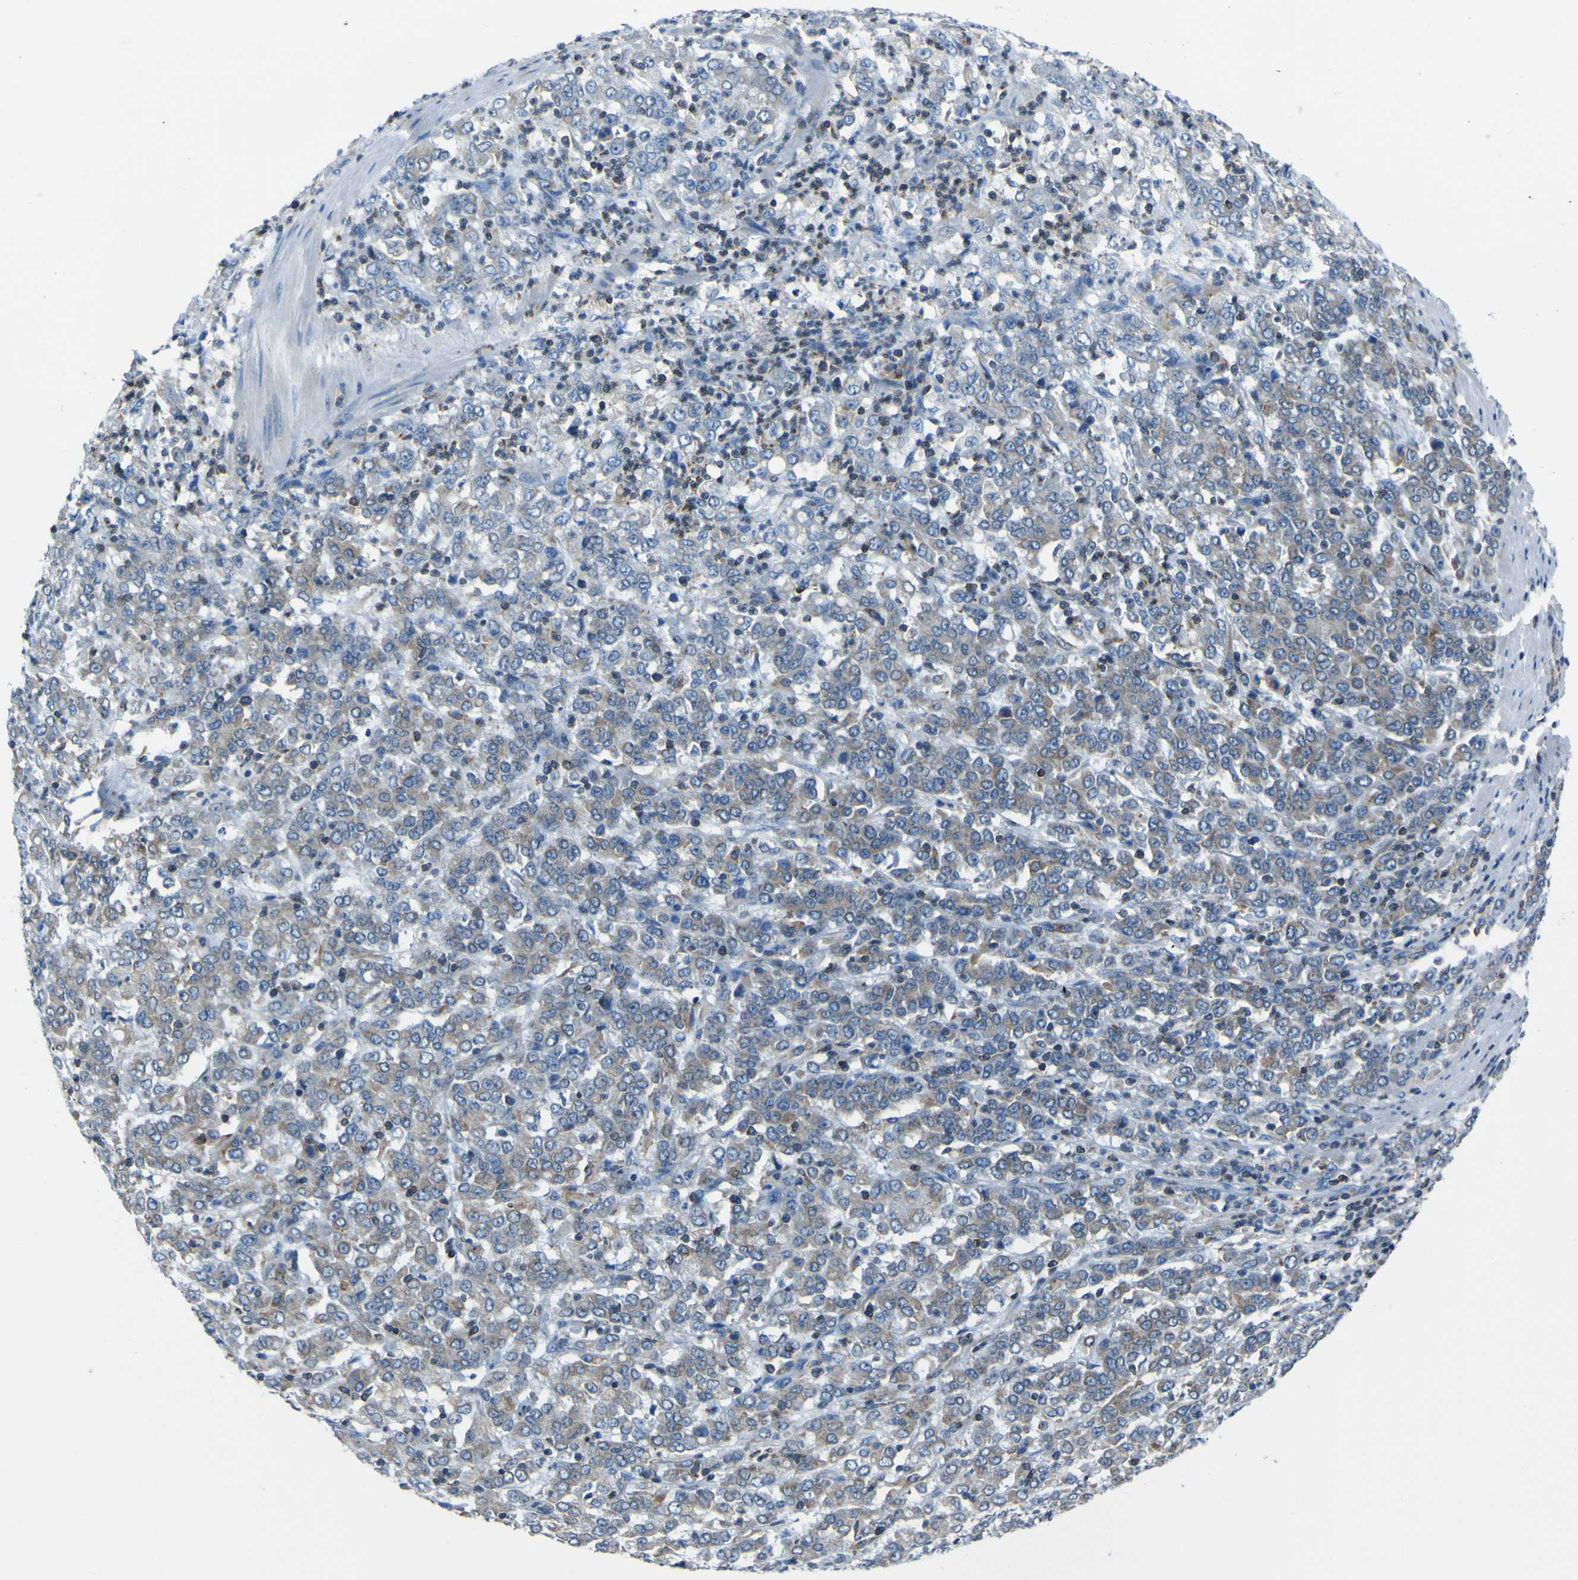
{"staining": {"intensity": "moderate", "quantity": "25%-75%", "location": "cytoplasmic/membranous"}, "tissue": "stomach cancer", "cell_type": "Tumor cells", "image_type": "cancer", "snomed": [{"axis": "morphology", "description": "Adenocarcinoma, NOS"}, {"axis": "topography", "description": "Stomach, lower"}], "caption": "Immunohistochemistry micrograph of neoplastic tissue: stomach cancer (adenocarcinoma) stained using immunohistochemistry displays medium levels of moderate protein expression localized specifically in the cytoplasmic/membranous of tumor cells, appearing as a cytoplasmic/membranous brown color.", "gene": "STIM1", "patient": {"sex": "female", "age": 71}}